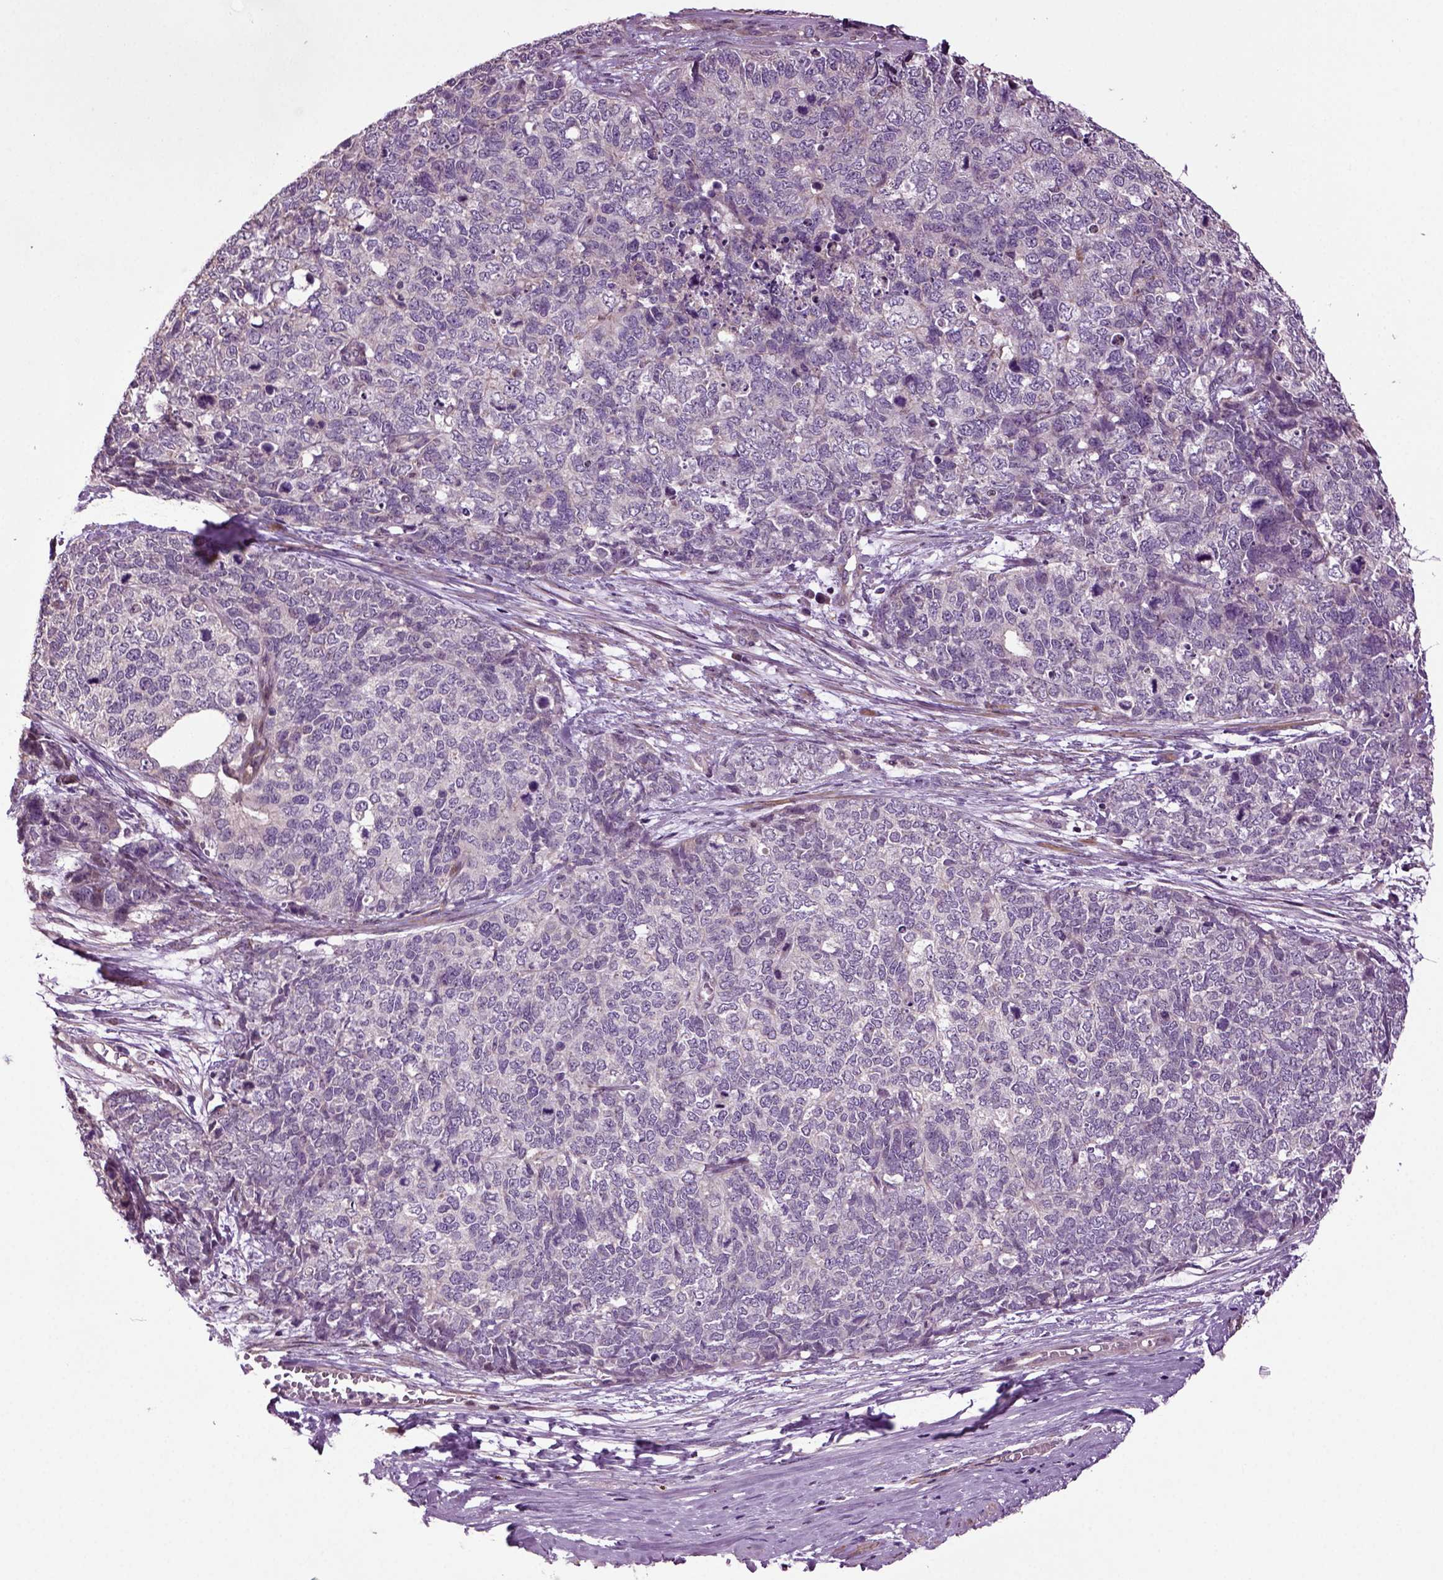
{"staining": {"intensity": "negative", "quantity": "none", "location": "none"}, "tissue": "cervical cancer", "cell_type": "Tumor cells", "image_type": "cancer", "snomed": [{"axis": "morphology", "description": "Squamous cell carcinoma, NOS"}, {"axis": "topography", "description": "Cervix"}], "caption": "Histopathology image shows no protein staining in tumor cells of squamous cell carcinoma (cervical) tissue.", "gene": "HAGHL", "patient": {"sex": "female", "age": 63}}